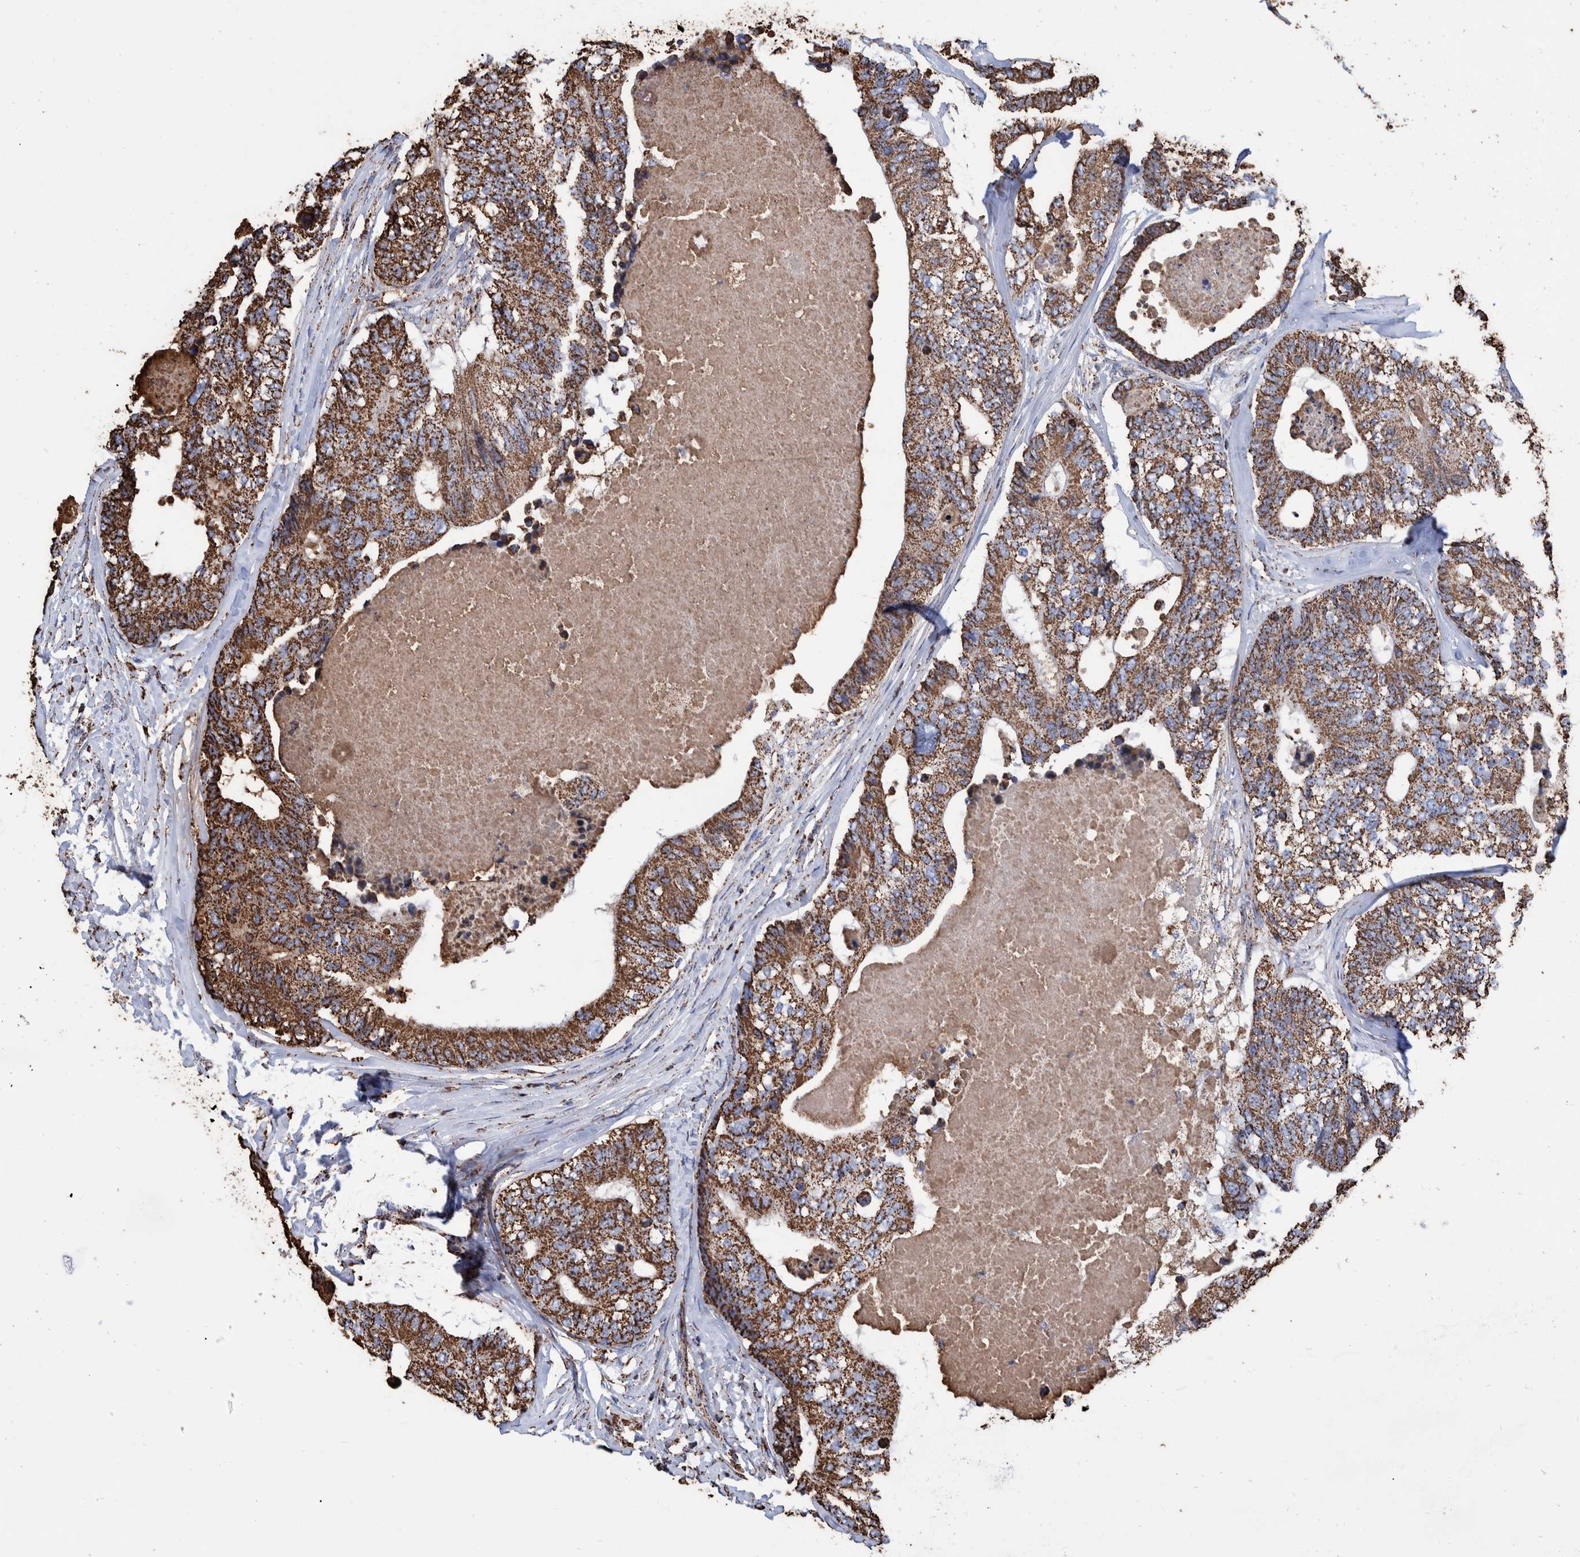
{"staining": {"intensity": "strong", "quantity": ">75%", "location": "cytoplasmic/membranous"}, "tissue": "colorectal cancer", "cell_type": "Tumor cells", "image_type": "cancer", "snomed": [{"axis": "morphology", "description": "Adenocarcinoma, NOS"}, {"axis": "topography", "description": "Colon"}], "caption": "Protein staining of colorectal adenocarcinoma tissue displays strong cytoplasmic/membranous staining in approximately >75% of tumor cells.", "gene": "VPS26C", "patient": {"sex": "female", "age": 67}}